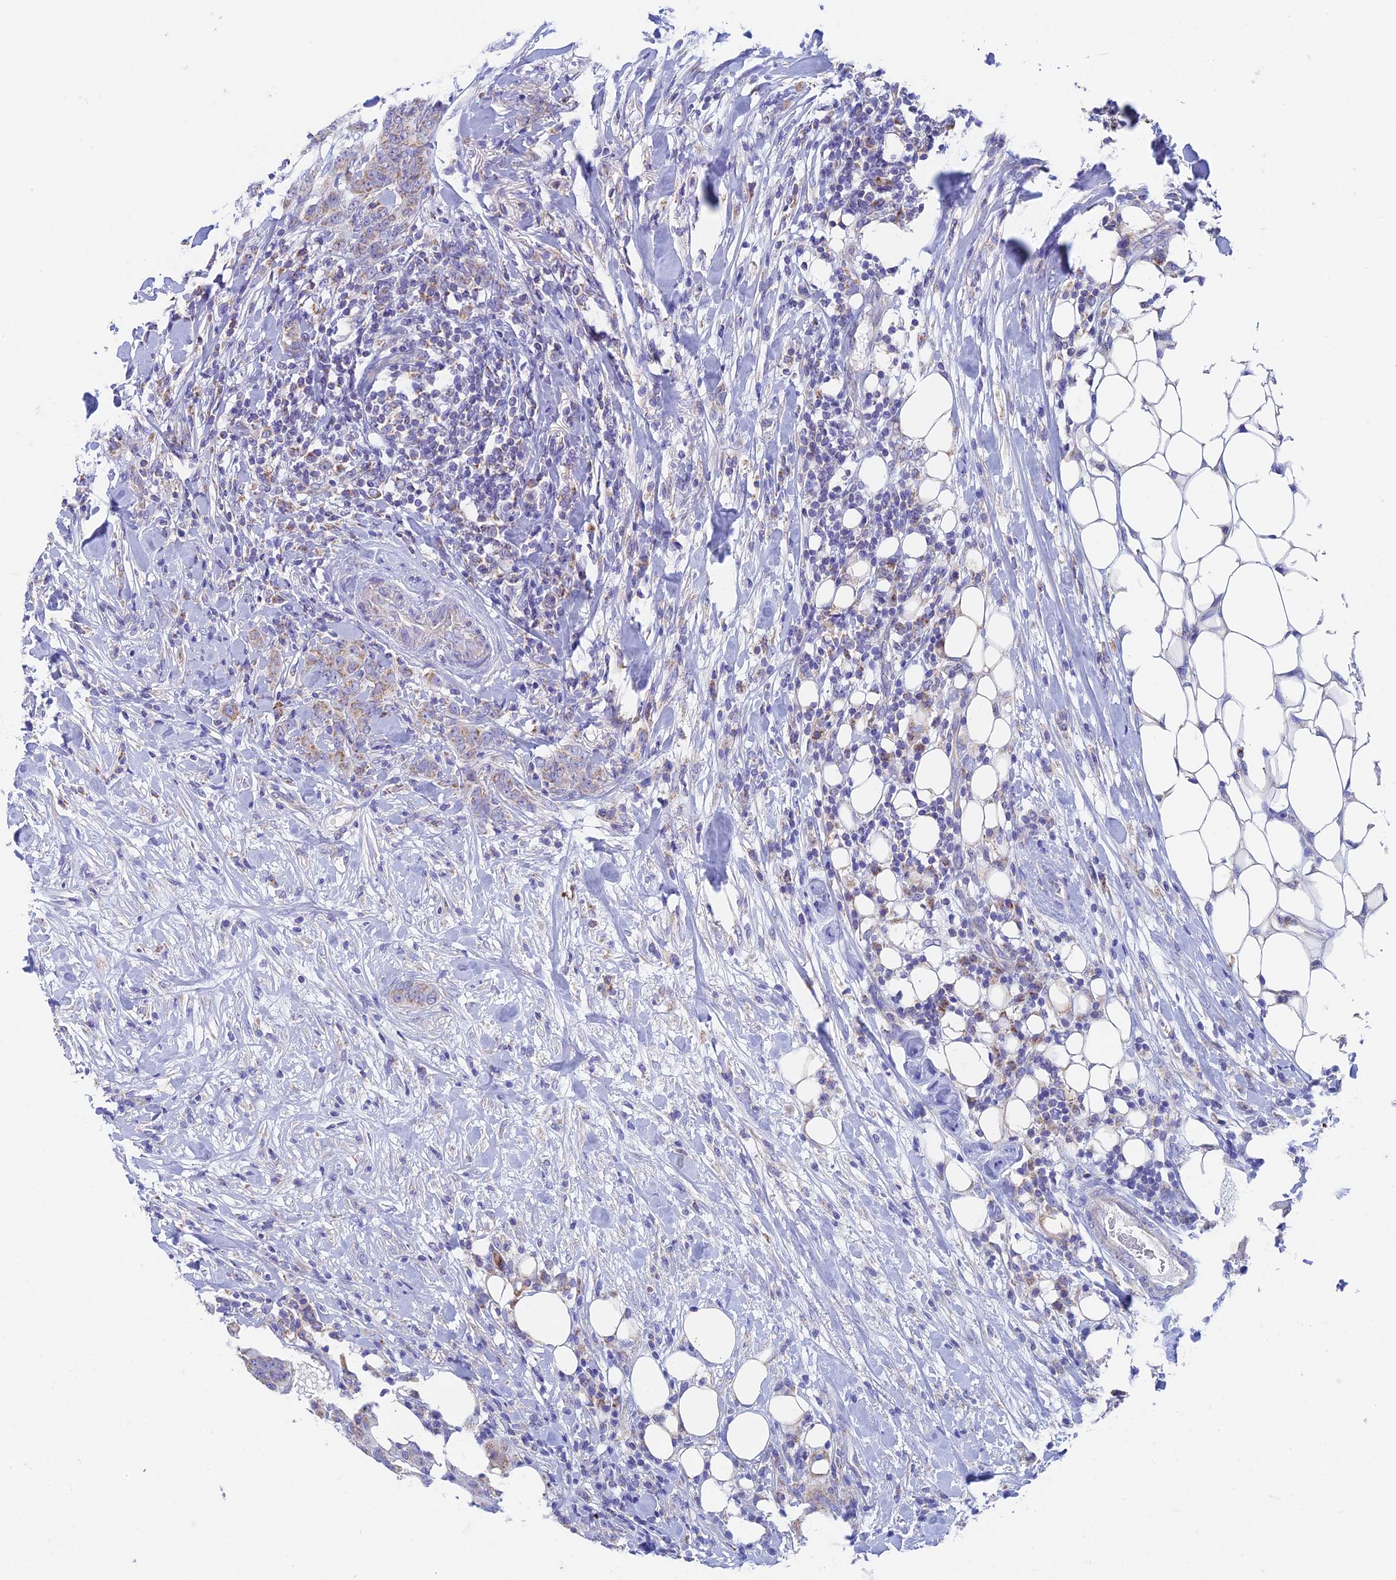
{"staining": {"intensity": "weak", "quantity": "25%-75%", "location": "cytoplasmic/membranous"}, "tissue": "breast cancer", "cell_type": "Tumor cells", "image_type": "cancer", "snomed": [{"axis": "morphology", "description": "Duct carcinoma"}, {"axis": "topography", "description": "Breast"}], "caption": "Immunohistochemical staining of breast cancer (intraductal carcinoma) exhibits low levels of weak cytoplasmic/membranous staining in about 25%-75% of tumor cells.", "gene": "ZNF181", "patient": {"sex": "female", "age": 40}}